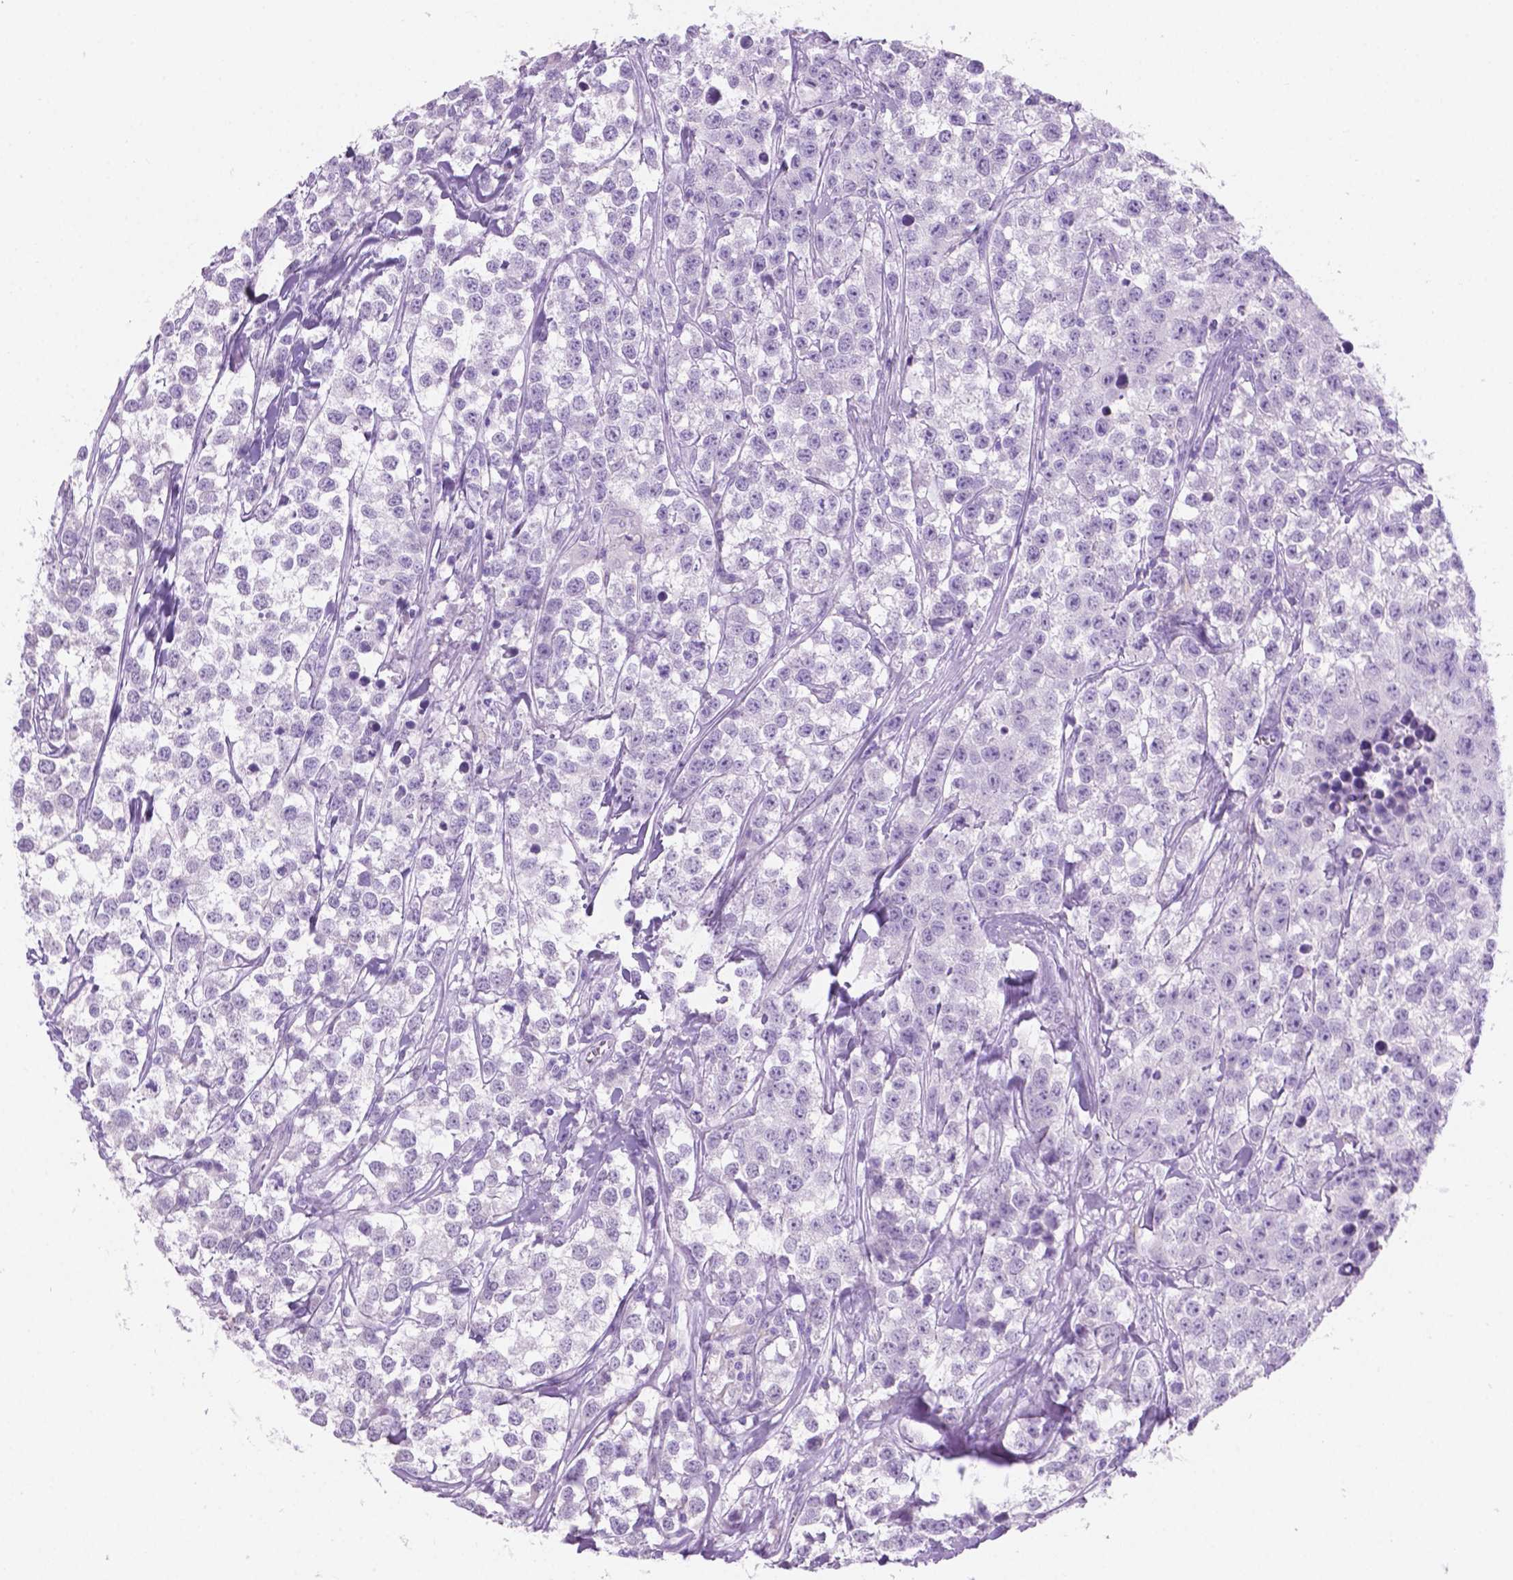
{"staining": {"intensity": "negative", "quantity": "none", "location": "none"}, "tissue": "testis cancer", "cell_type": "Tumor cells", "image_type": "cancer", "snomed": [{"axis": "morphology", "description": "Seminoma, NOS"}, {"axis": "topography", "description": "Testis"}], "caption": "This is an immunohistochemistry (IHC) micrograph of testis cancer. There is no expression in tumor cells.", "gene": "GRIN2B", "patient": {"sex": "male", "age": 59}}